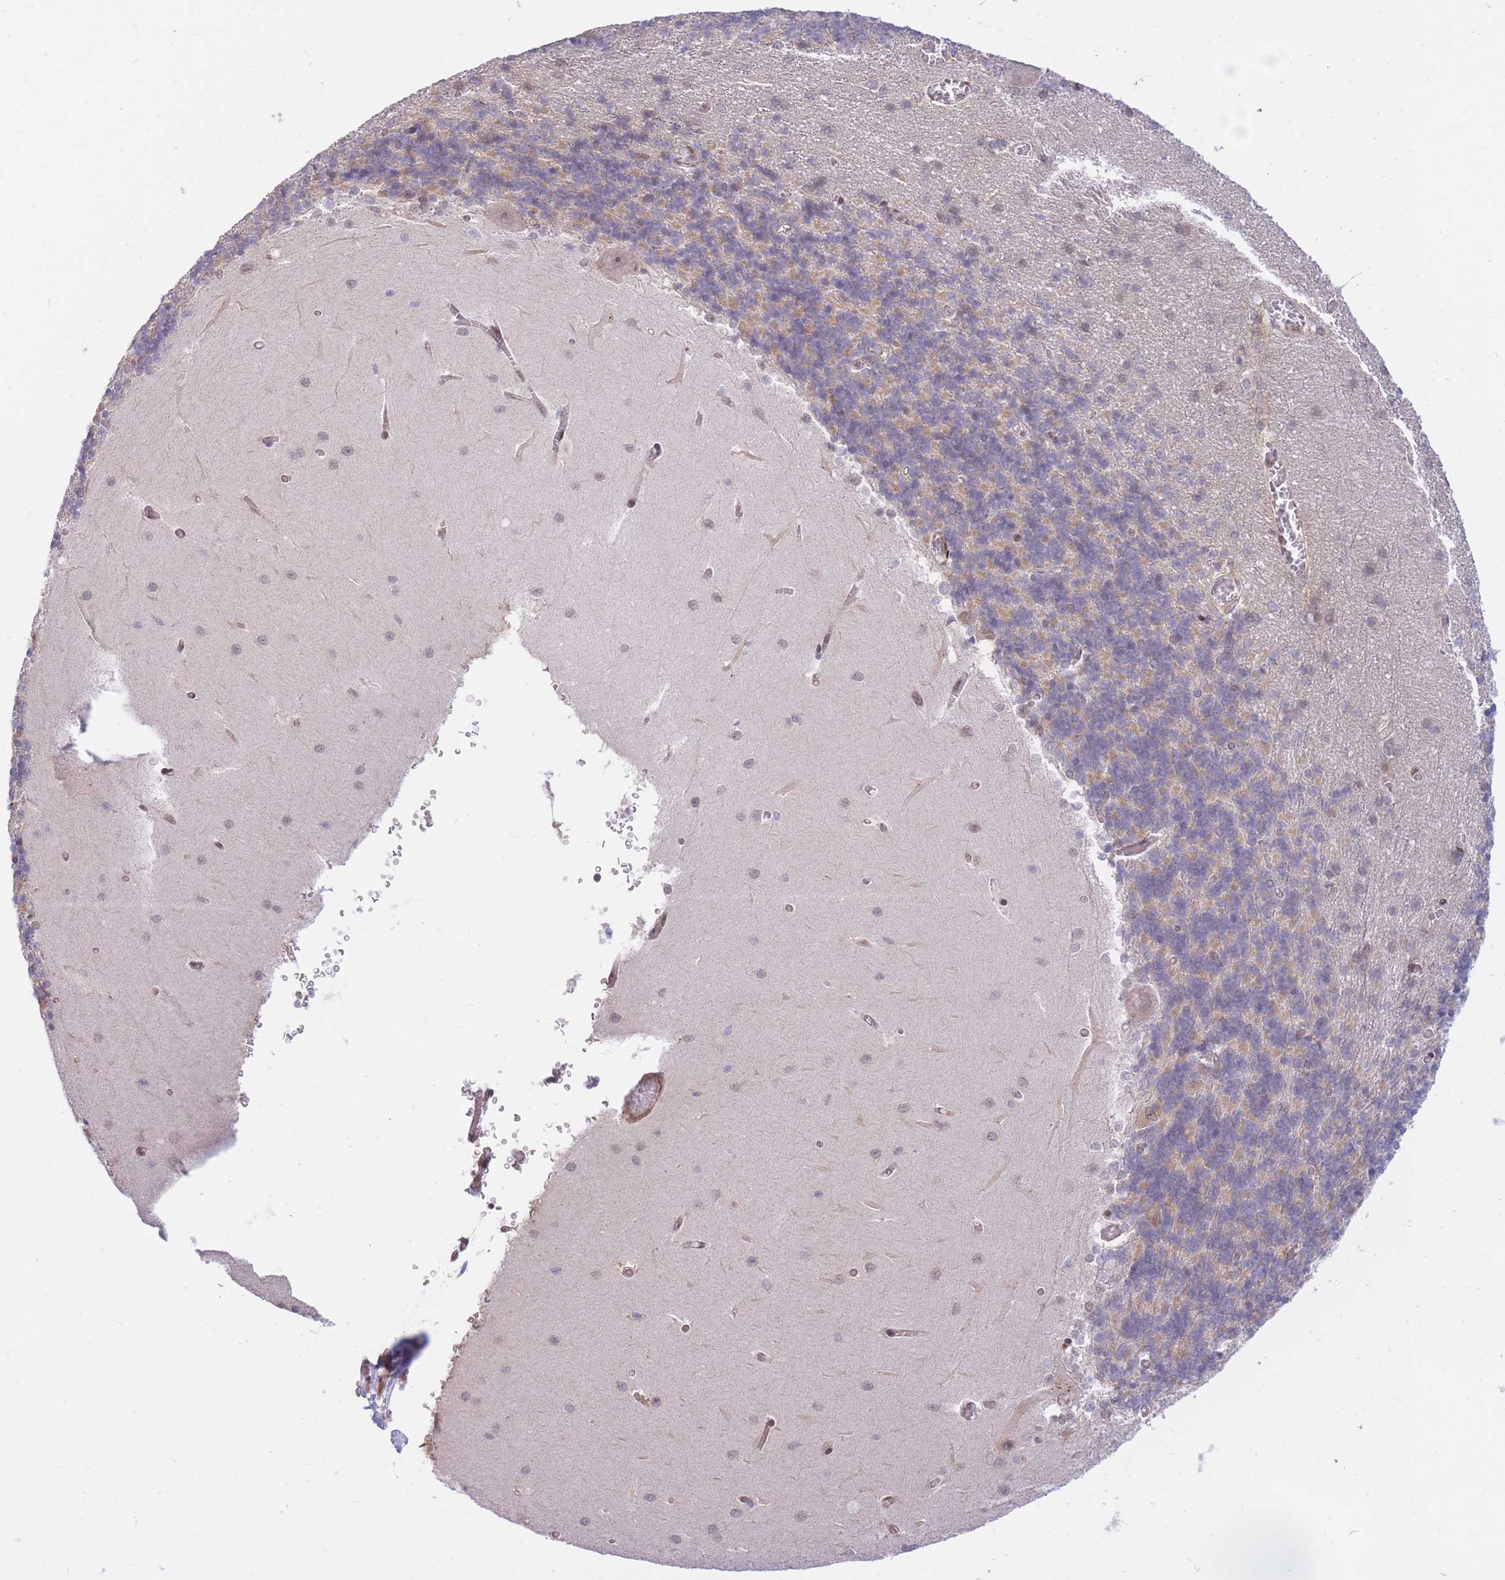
{"staining": {"intensity": "weak", "quantity": "<25%", "location": "cytoplasmic/membranous"}, "tissue": "cerebellum", "cell_type": "Cells in granular layer", "image_type": "normal", "snomed": [{"axis": "morphology", "description": "Normal tissue, NOS"}, {"axis": "topography", "description": "Cerebellum"}], "caption": "Immunohistochemistry (IHC) histopathology image of unremarkable cerebellum: cerebellum stained with DAB displays no significant protein expression in cells in granular layer. (Brightfield microscopy of DAB (3,3'-diaminobenzidine) immunohistochemistry at high magnification).", "gene": "ERICH6B", "patient": {"sex": "male", "age": 37}}